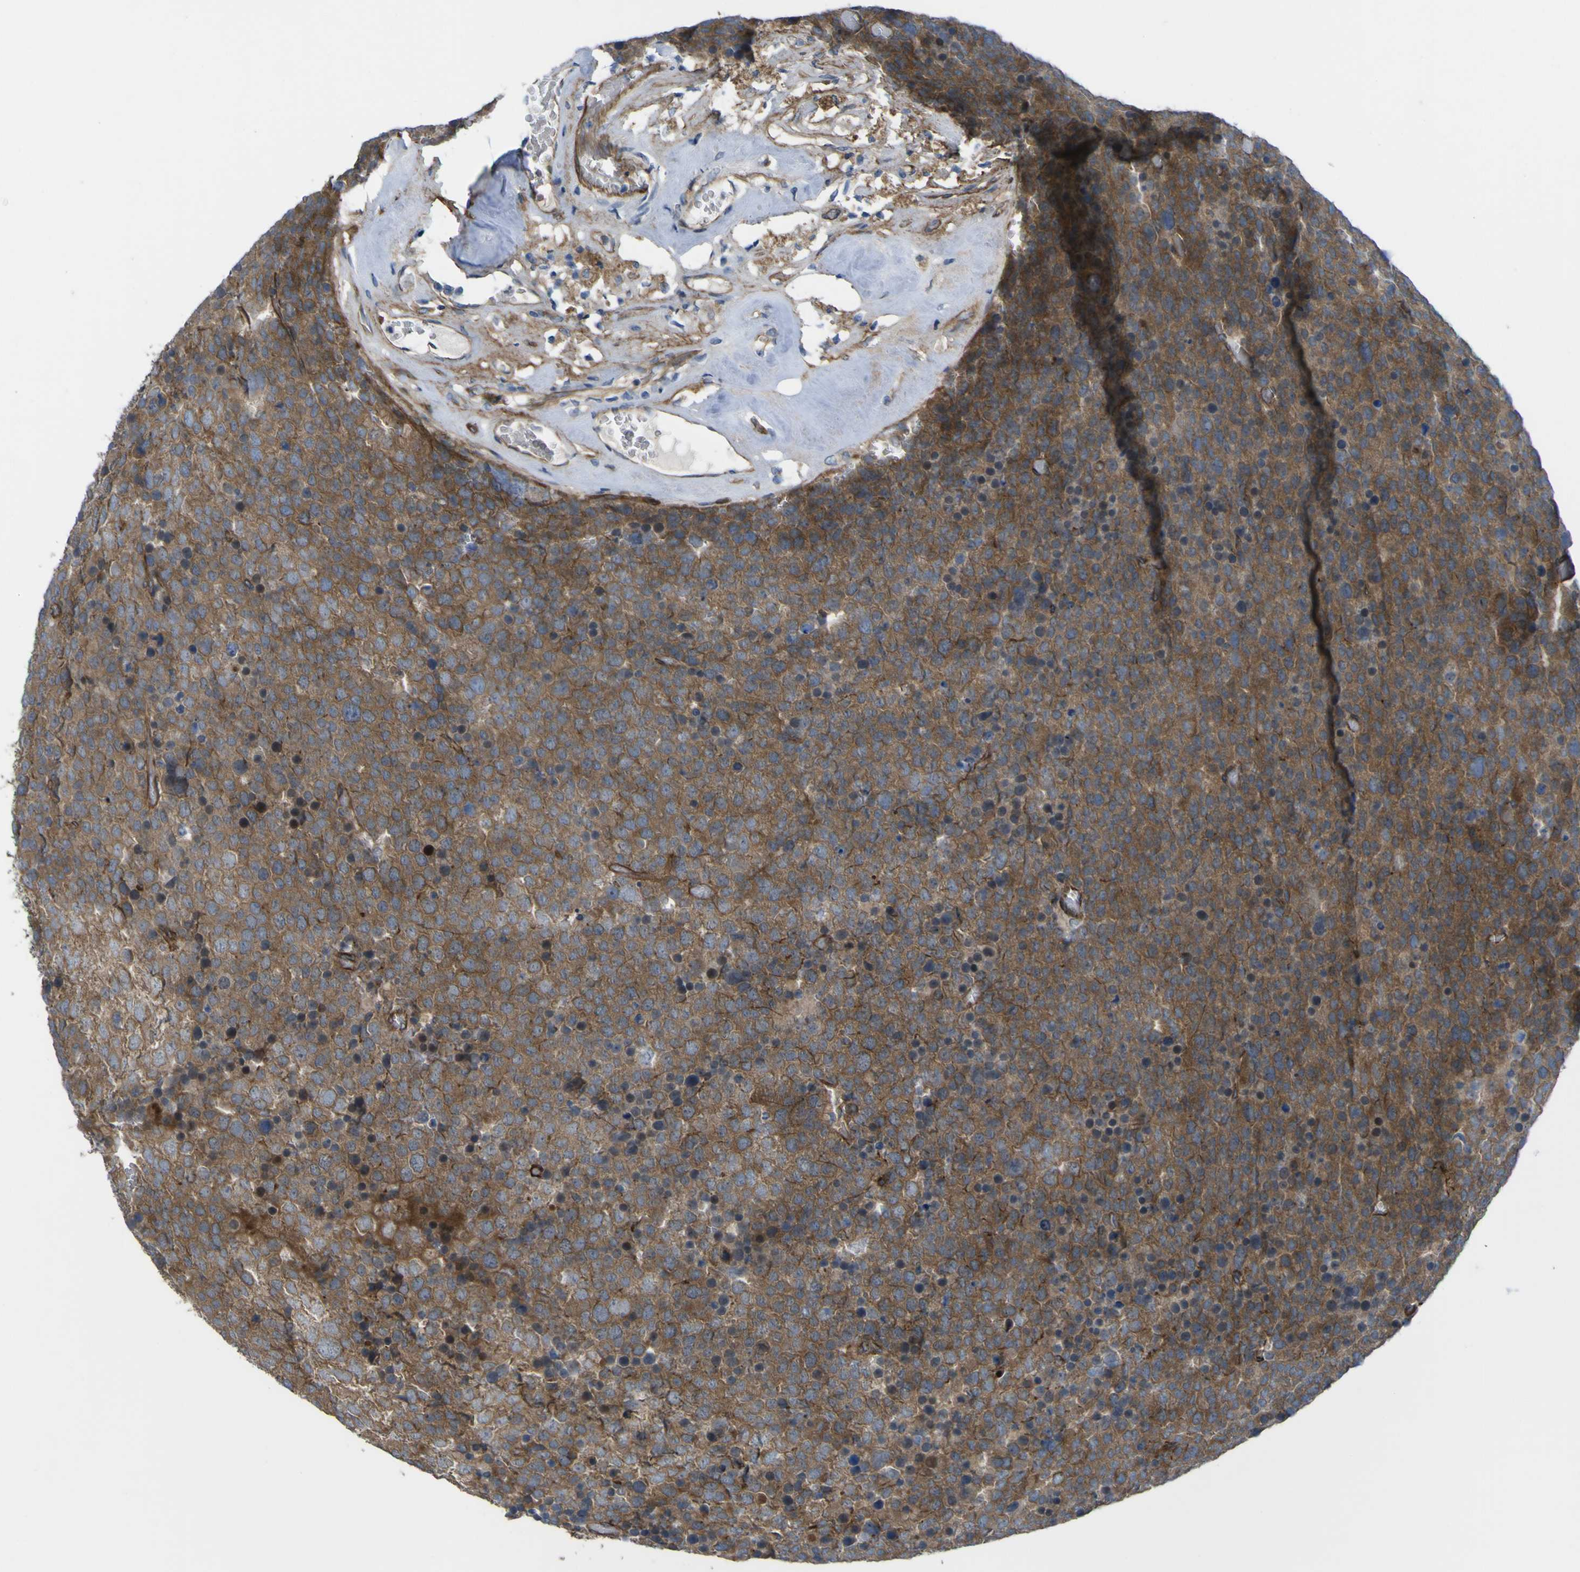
{"staining": {"intensity": "moderate", "quantity": ">75%", "location": "cytoplasmic/membranous"}, "tissue": "testis cancer", "cell_type": "Tumor cells", "image_type": "cancer", "snomed": [{"axis": "morphology", "description": "Seminoma, NOS"}, {"axis": "topography", "description": "Testis"}], "caption": "An image of seminoma (testis) stained for a protein demonstrates moderate cytoplasmic/membranous brown staining in tumor cells. Nuclei are stained in blue.", "gene": "FBXO30", "patient": {"sex": "male", "age": 71}}